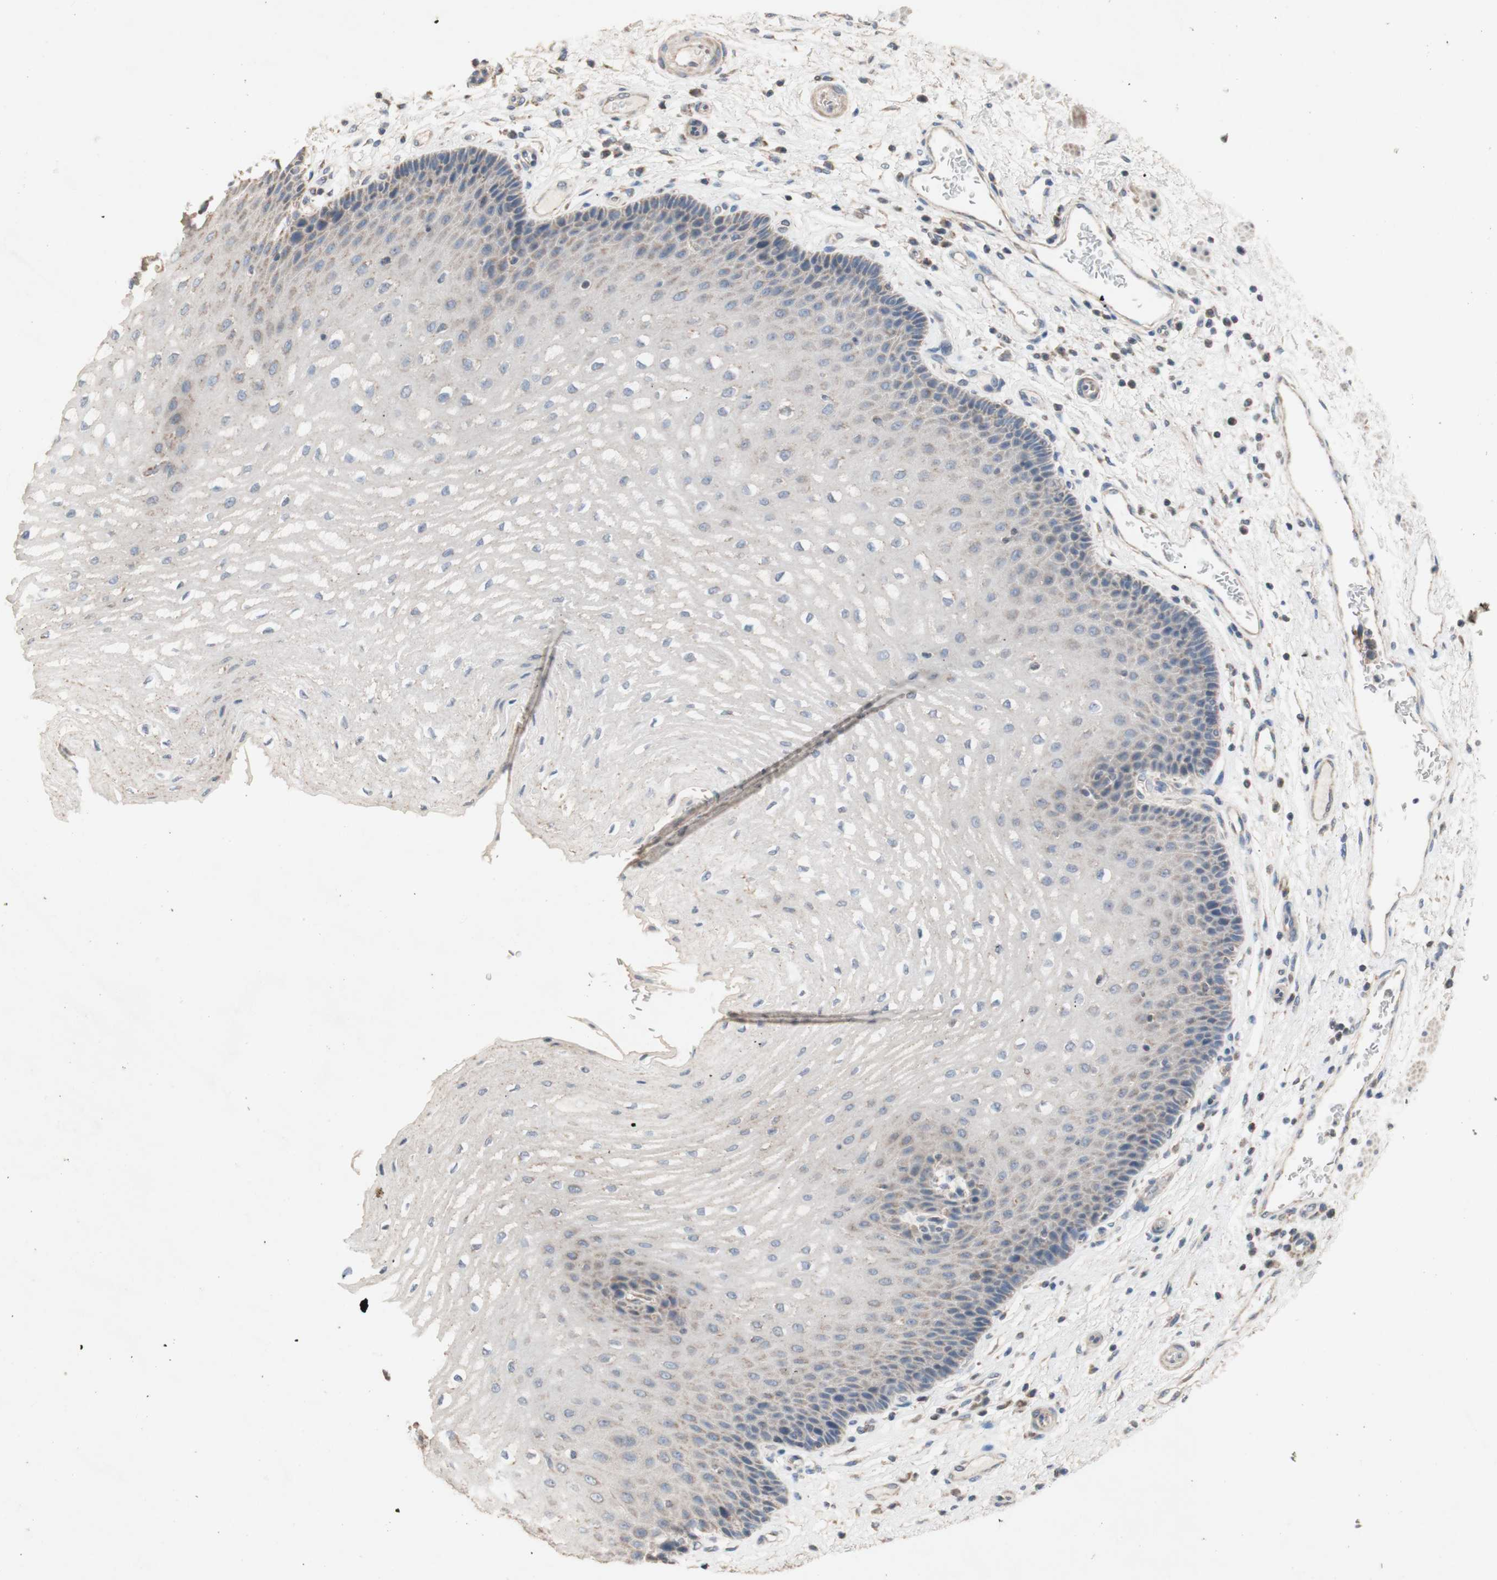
{"staining": {"intensity": "moderate", "quantity": "<25%", "location": "cytoplasmic/membranous"}, "tissue": "esophagus", "cell_type": "Squamous epithelial cells", "image_type": "normal", "snomed": [{"axis": "morphology", "description": "Normal tissue, NOS"}, {"axis": "topography", "description": "Esophagus"}], "caption": "This histopathology image reveals benign esophagus stained with IHC to label a protein in brown. The cytoplasmic/membranous of squamous epithelial cells show moderate positivity for the protein. Nuclei are counter-stained blue.", "gene": "PTGIS", "patient": {"sex": "male", "age": 54}}